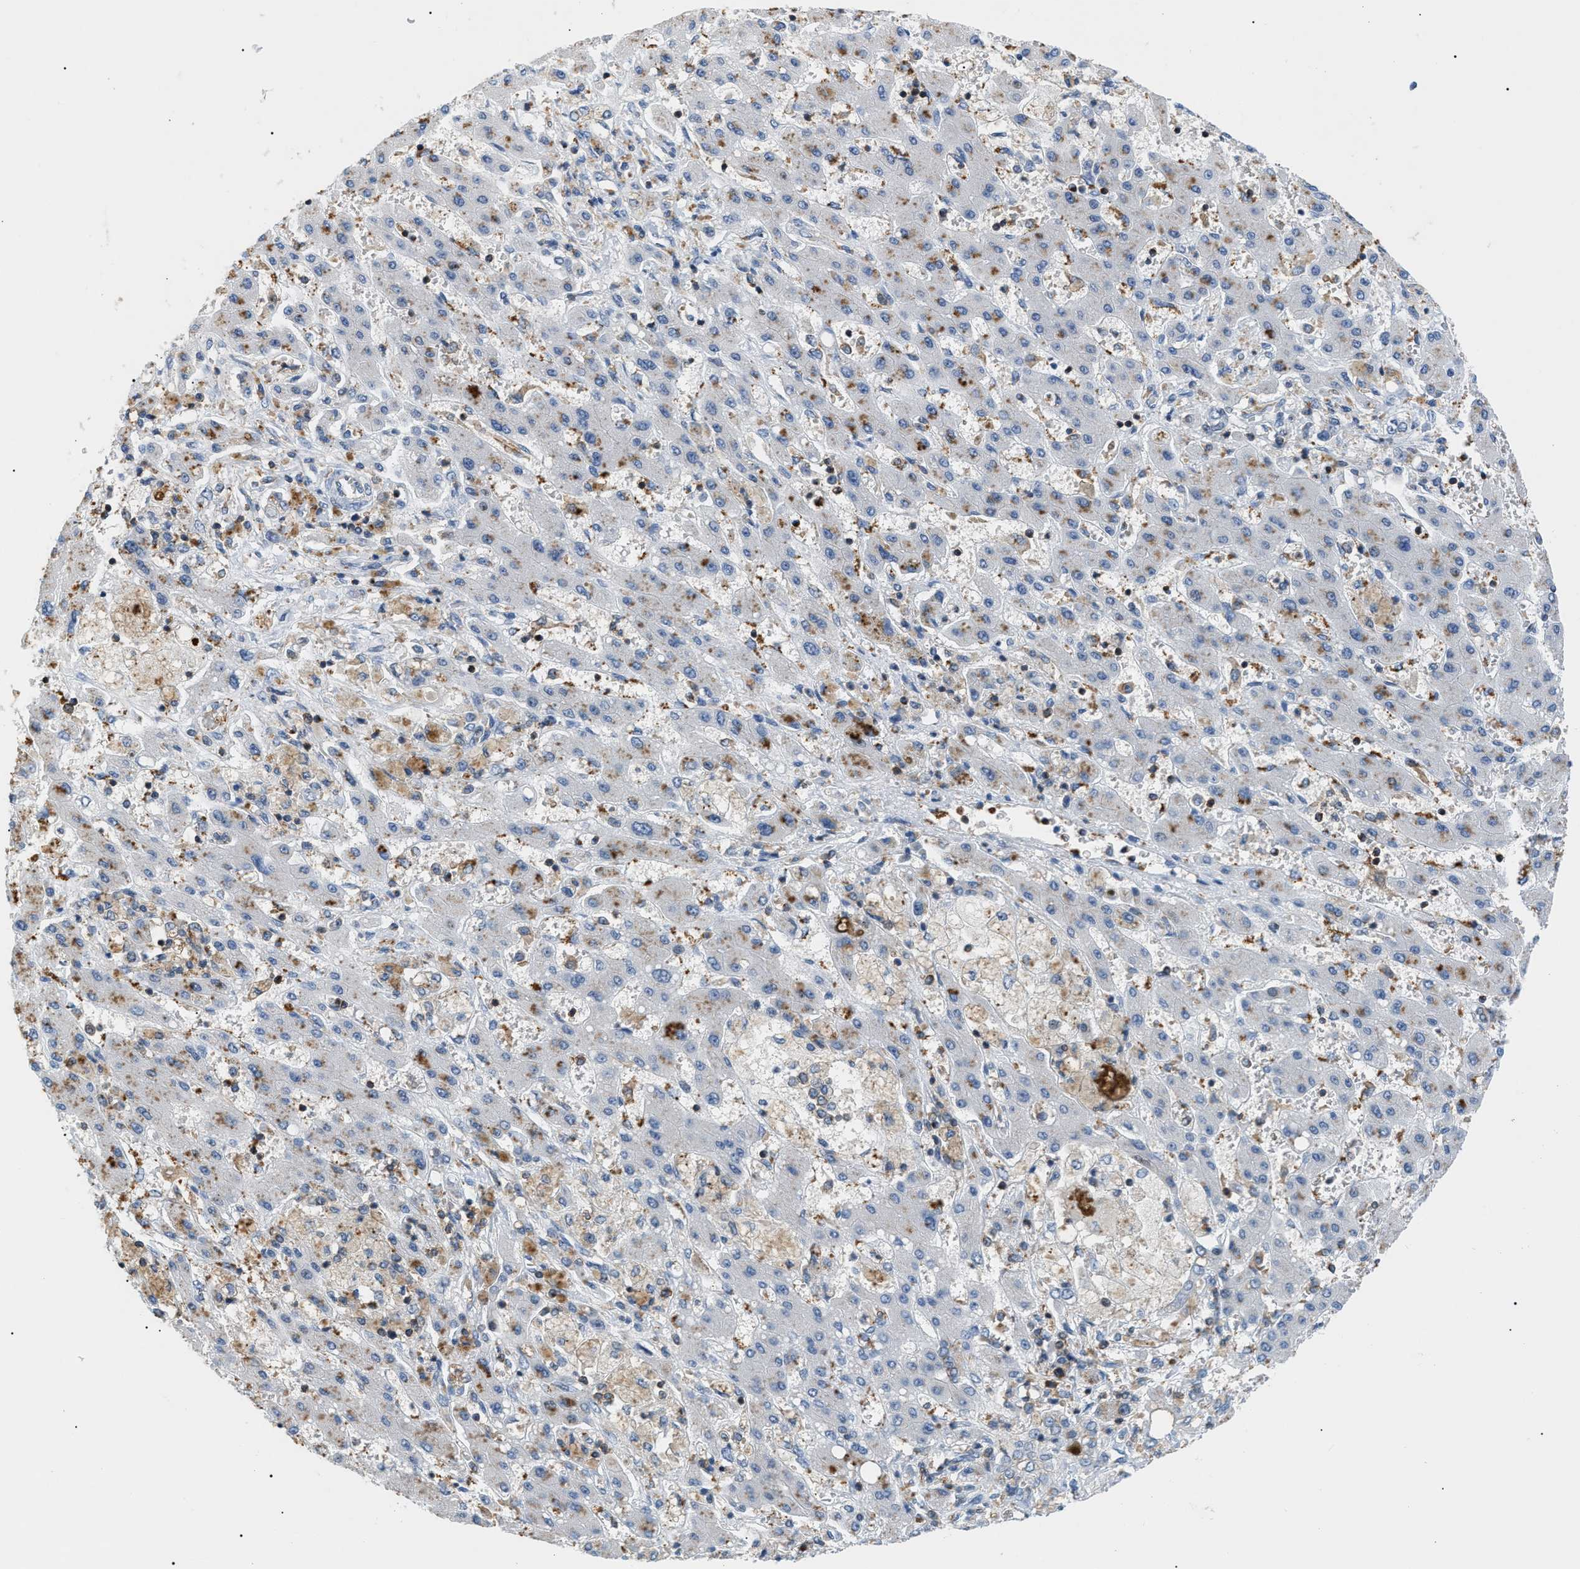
{"staining": {"intensity": "moderate", "quantity": "<25%", "location": "cytoplasmic/membranous"}, "tissue": "liver cancer", "cell_type": "Tumor cells", "image_type": "cancer", "snomed": [{"axis": "morphology", "description": "Cholangiocarcinoma"}, {"axis": "topography", "description": "Liver"}], "caption": "Cholangiocarcinoma (liver) stained with a protein marker demonstrates moderate staining in tumor cells.", "gene": "INPP5D", "patient": {"sex": "male", "age": 50}}